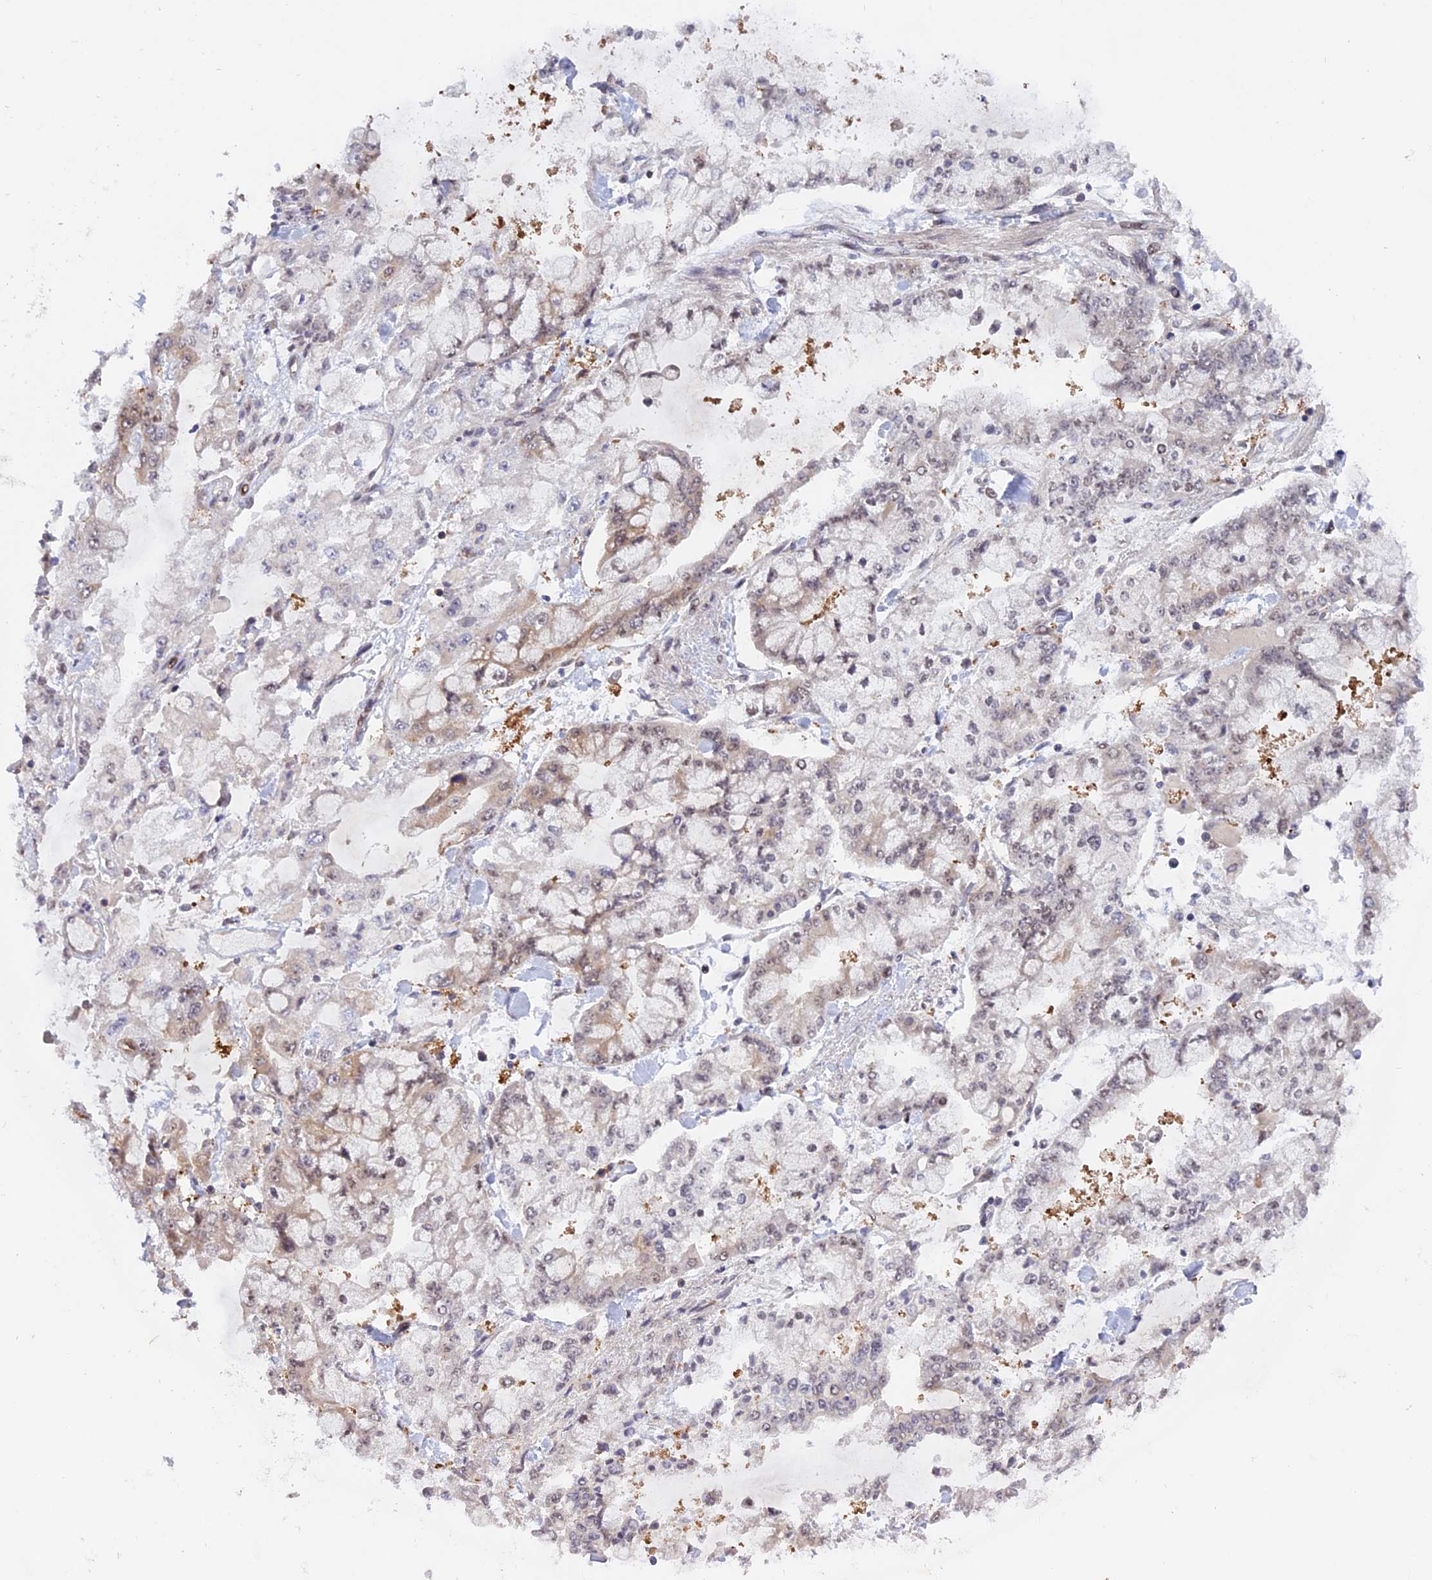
{"staining": {"intensity": "negative", "quantity": "none", "location": "none"}, "tissue": "stomach cancer", "cell_type": "Tumor cells", "image_type": "cancer", "snomed": [{"axis": "morphology", "description": "Normal tissue, NOS"}, {"axis": "morphology", "description": "Adenocarcinoma, NOS"}, {"axis": "topography", "description": "Stomach, upper"}, {"axis": "topography", "description": "Stomach"}], "caption": "Protein analysis of stomach cancer displays no significant staining in tumor cells.", "gene": "ZNF428", "patient": {"sex": "male", "age": 76}}